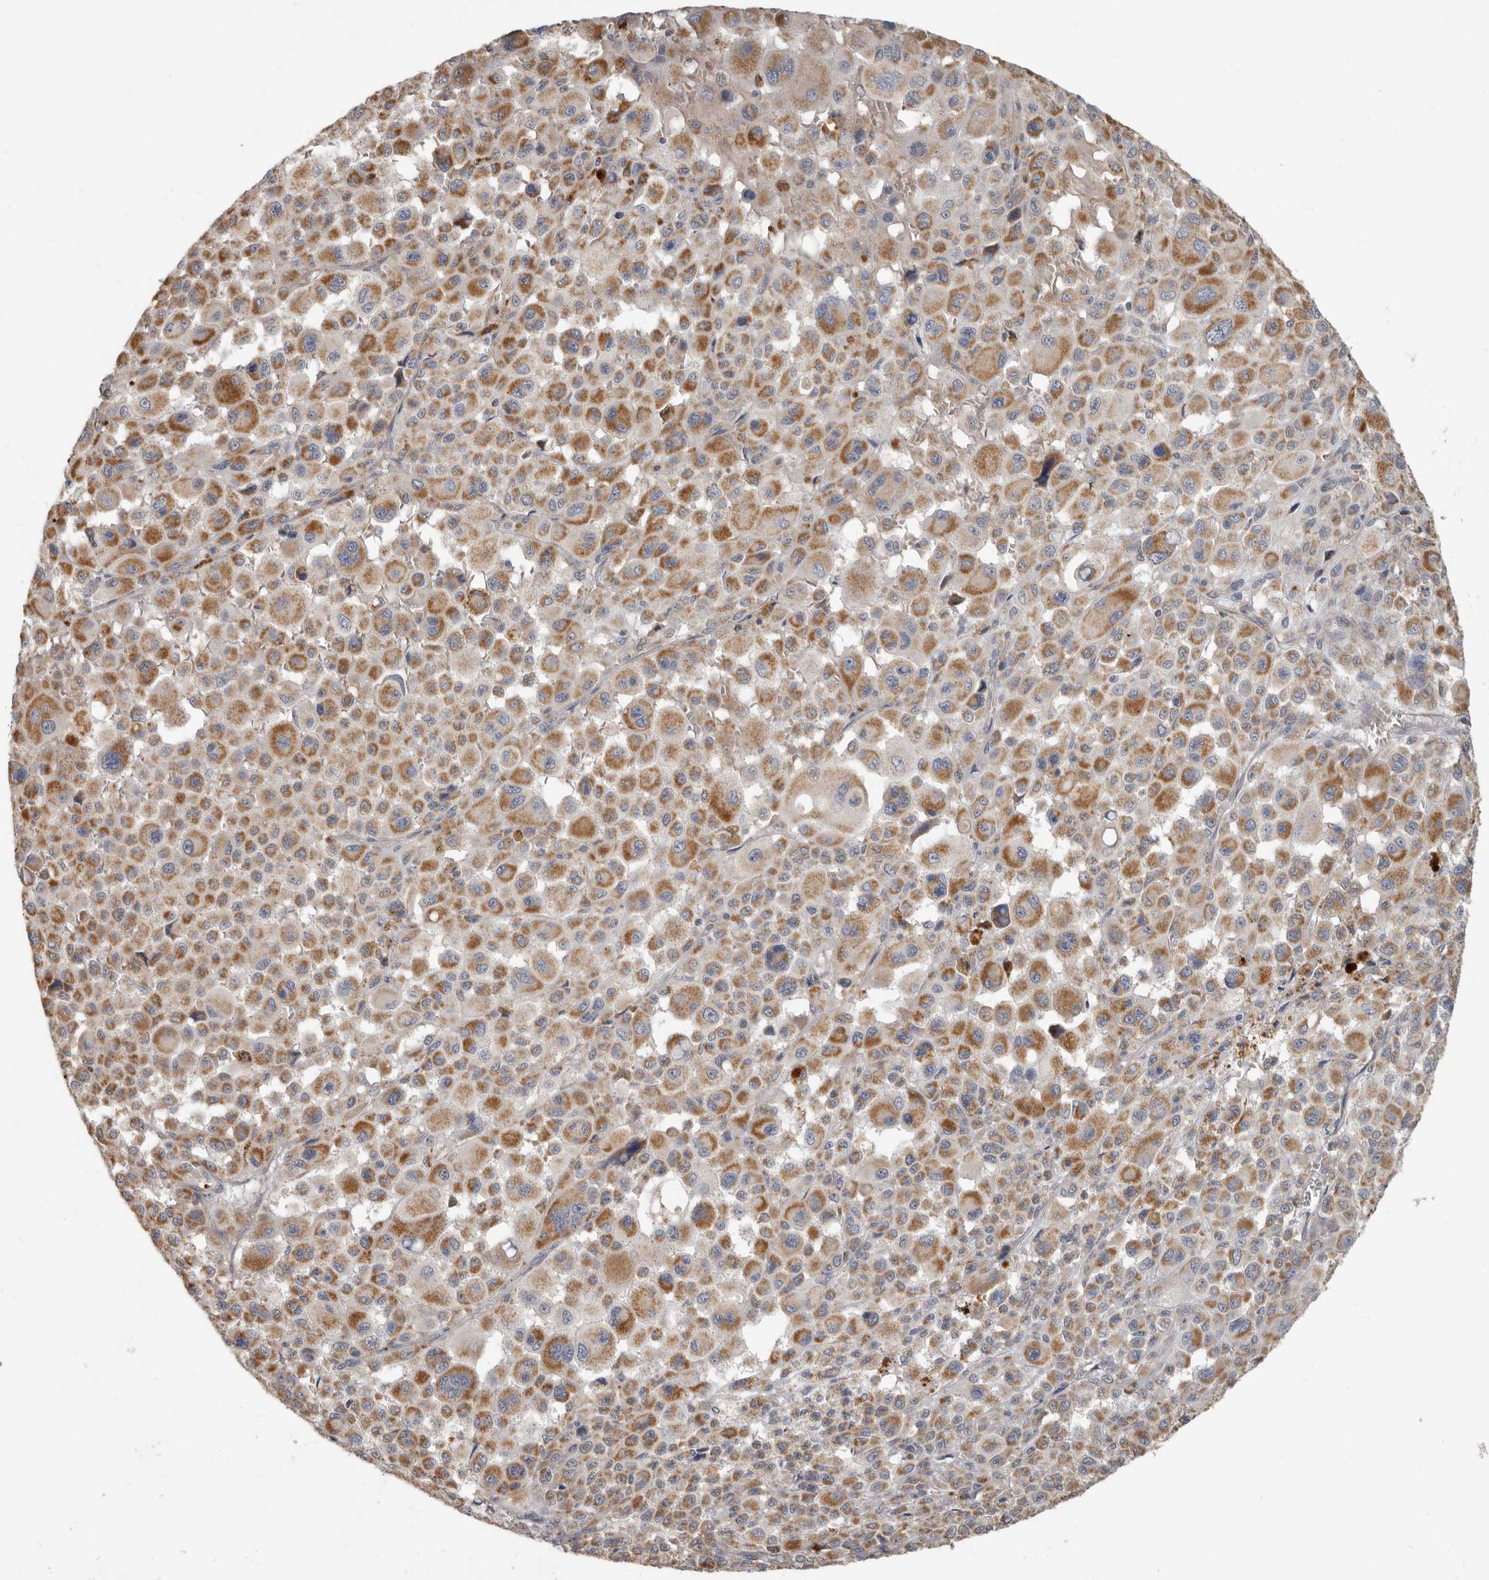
{"staining": {"intensity": "moderate", "quantity": ">75%", "location": "cytoplasmic/membranous"}, "tissue": "melanoma", "cell_type": "Tumor cells", "image_type": "cancer", "snomed": [{"axis": "morphology", "description": "Malignant melanoma, Metastatic site"}, {"axis": "topography", "description": "Skin"}], "caption": "A brown stain labels moderate cytoplasmic/membranous staining of a protein in human melanoma tumor cells.", "gene": "UNK", "patient": {"sex": "female", "age": 74}}